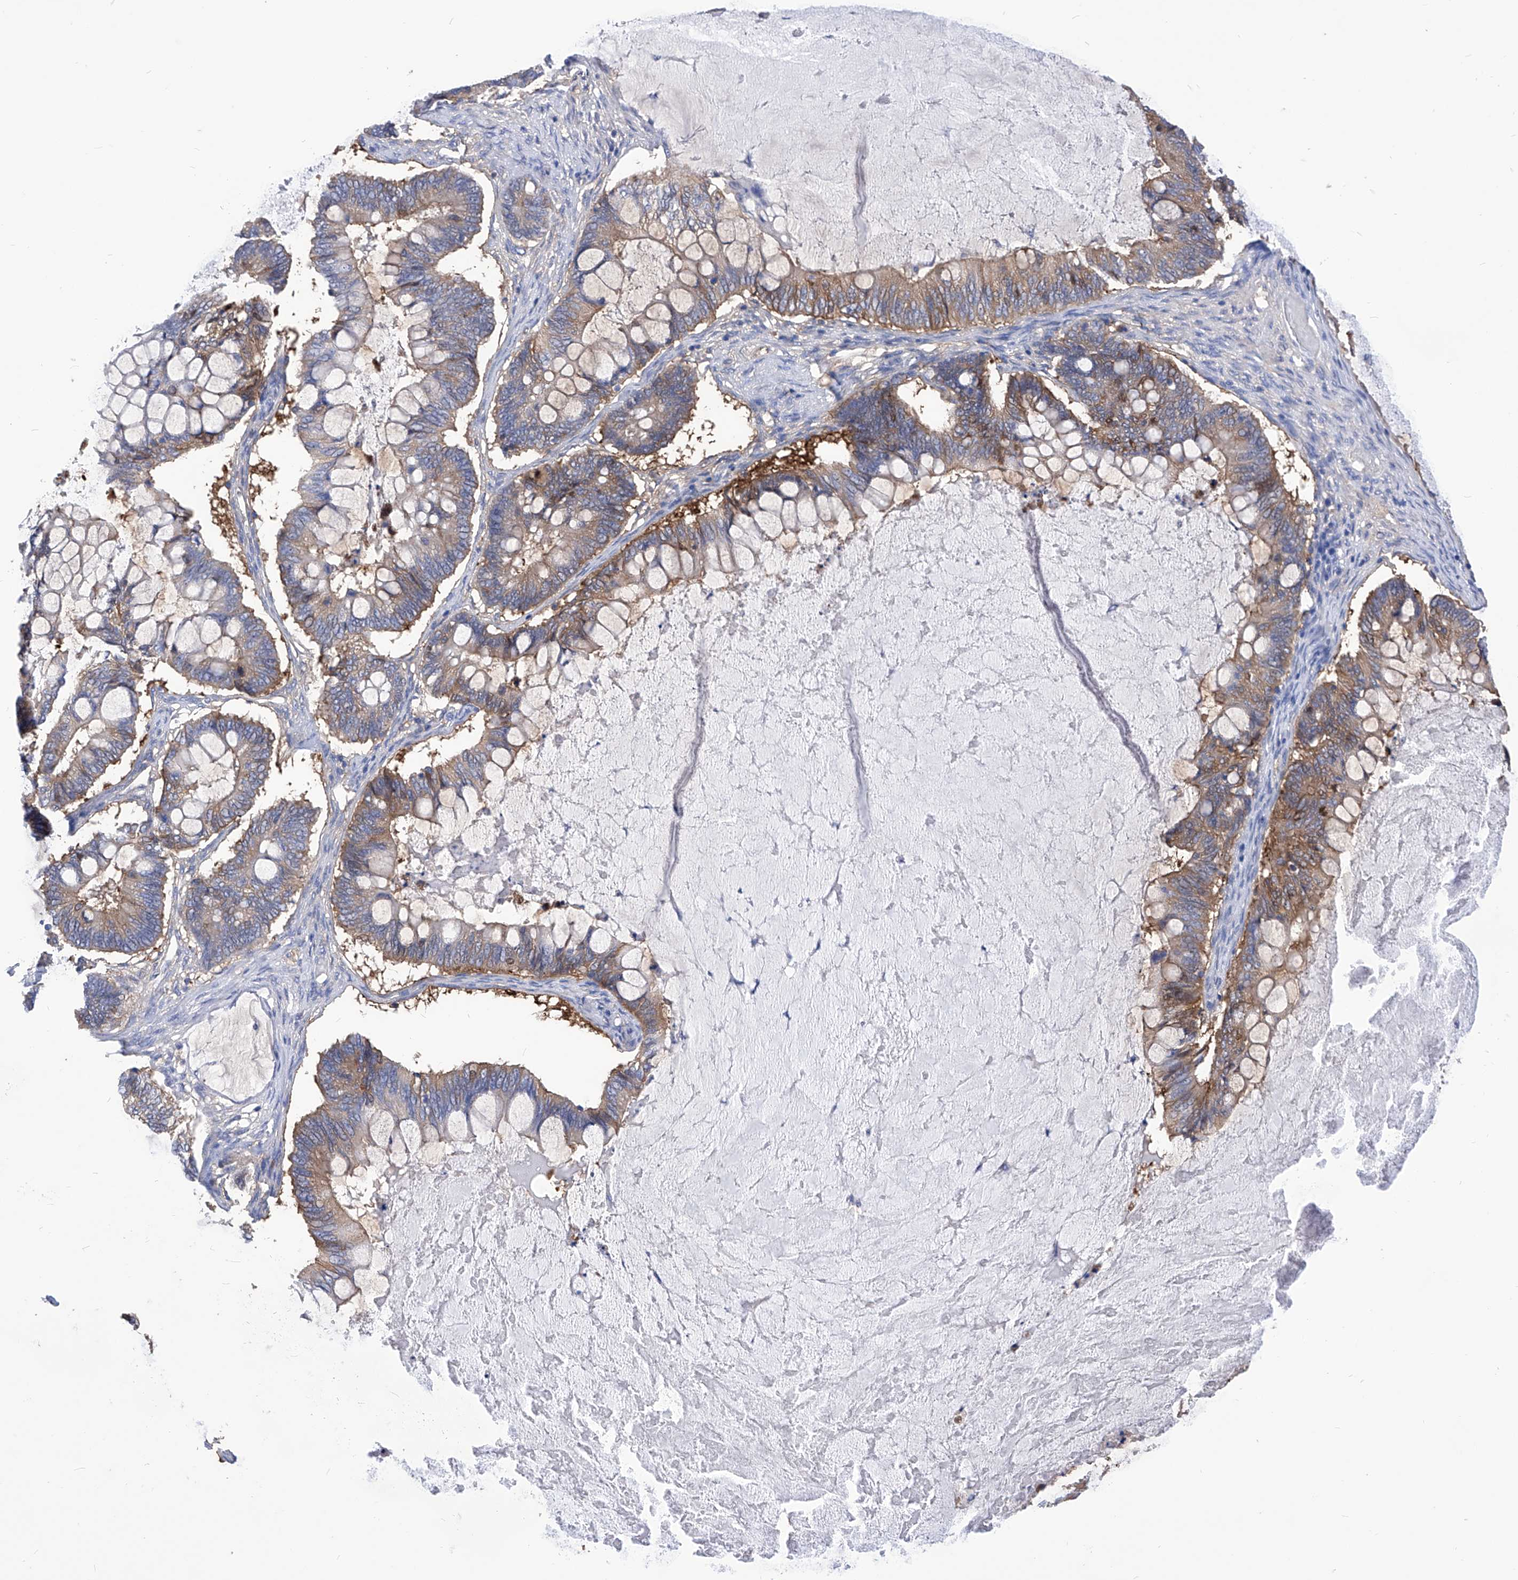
{"staining": {"intensity": "moderate", "quantity": "25%-75%", "location": "cytoplasmic/membranous"}, "tissue": "ovarian cancer", "cell_type": "Tumor cells", "image_type": "cancer", "snomed": [{"axis": "morphology", "description": "Cystadenocarcinoma, mucinous, NOS"}, {"axis": "topography", "description": "Ovary"}], "caption": "Ovarian mucinous cystadenocarcinoma stained with a protein marker shows moderate staining in tumor cells.", "gene": "XPNPEP1", "patient": {"sex": "female", "age": 61}}